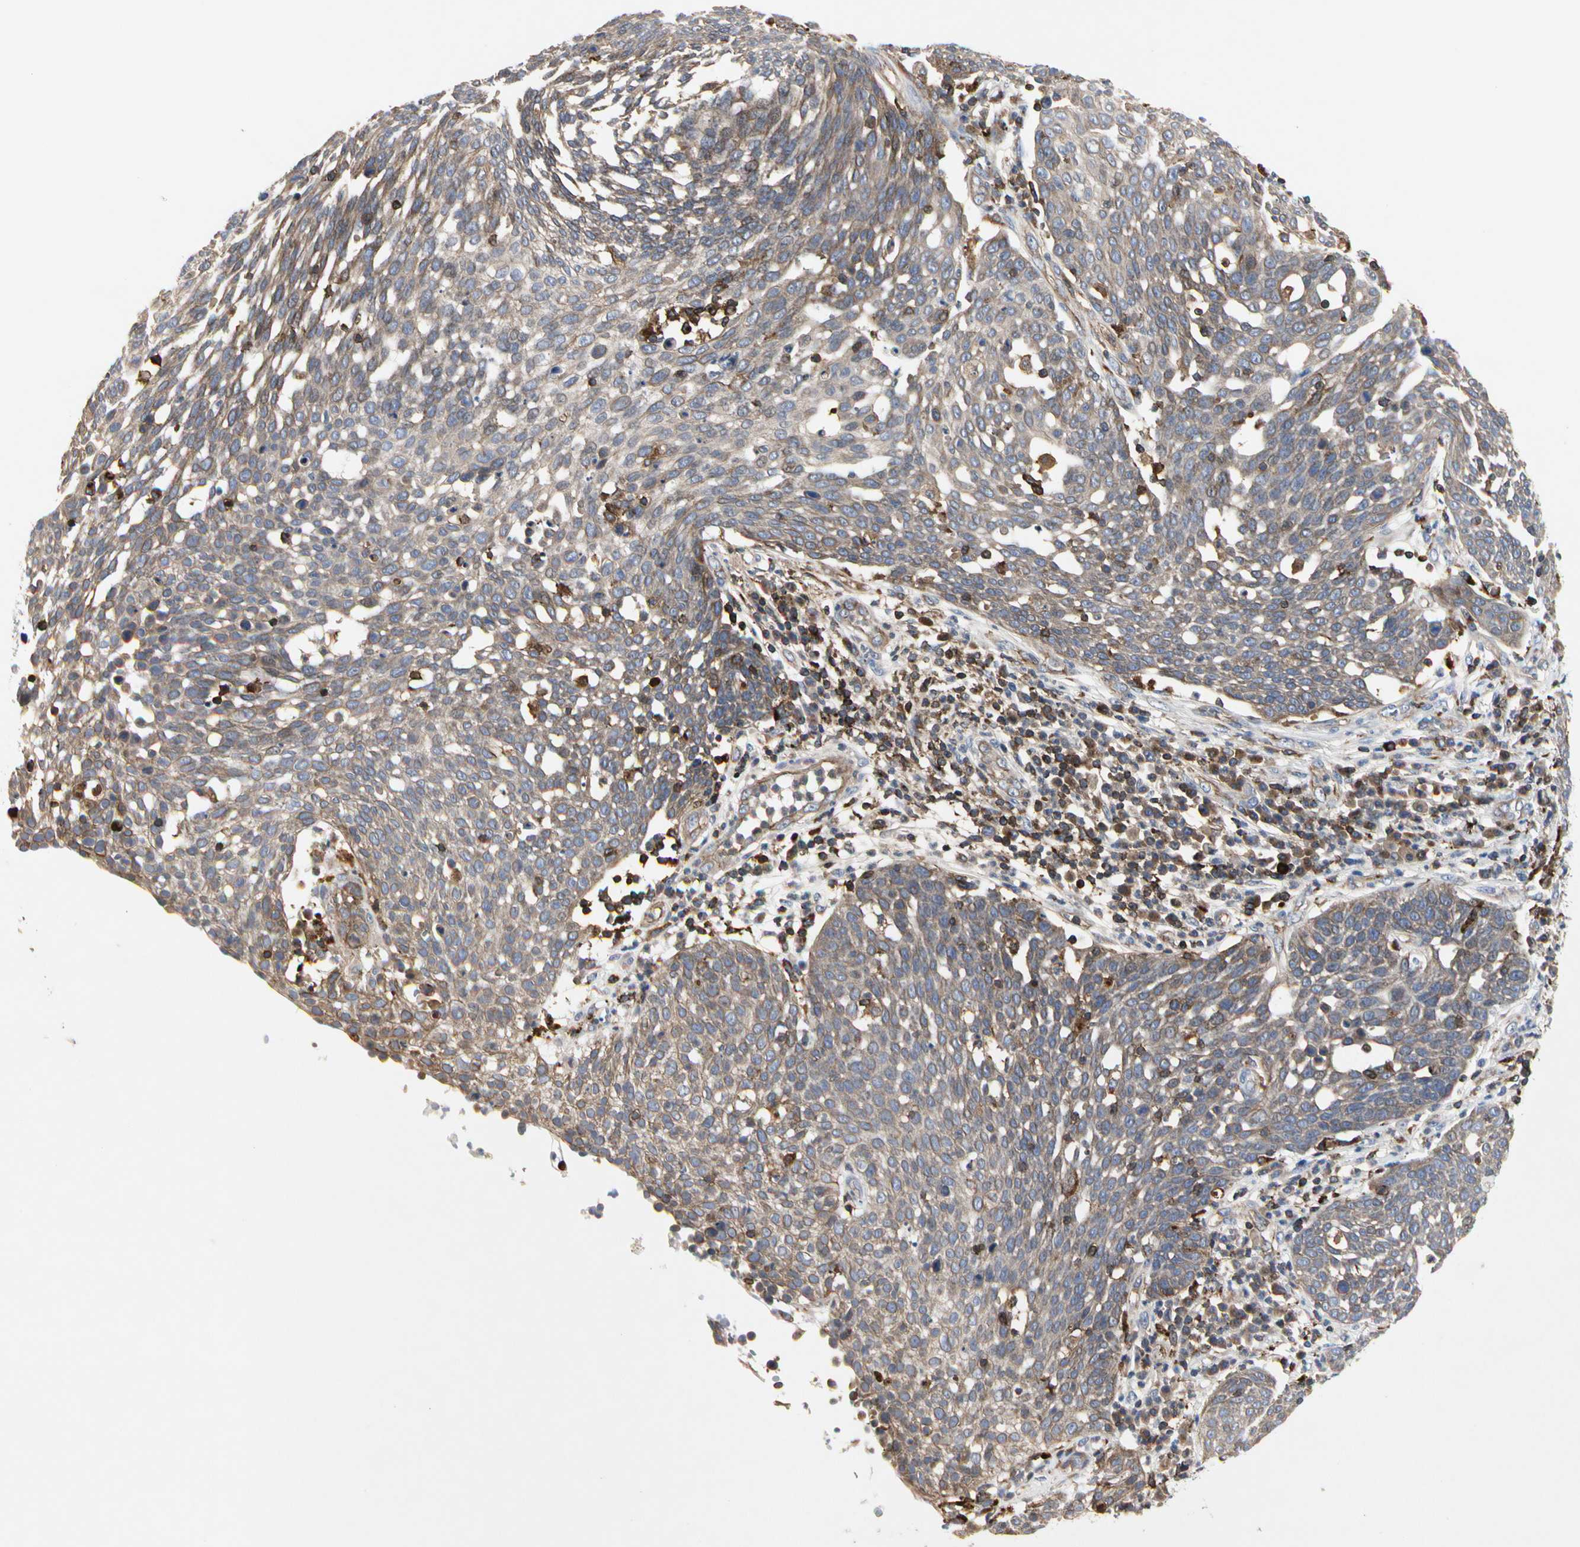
{"staining": {"intensity": "weak", "quantity": "25%-75%", "location": "cytoplasmic/membranous"}, "tissue": "cervical cancer", "cell_type": "Tumor cells", "image_type": "cancer", "snomed": [{"axis": "morphology", "description": "Squamous cell carcinoma, NOS"}, {"axis": "topography", "description": "Cervix"}], "caption": "Brown immunohistochemical staining in cervical cancer reveals weak cytoplasmic/membranous expression in approximately 25%-75% of tumor cells.", "gene": "NAPG", "patient": {"sex": "female", "age": 34}}